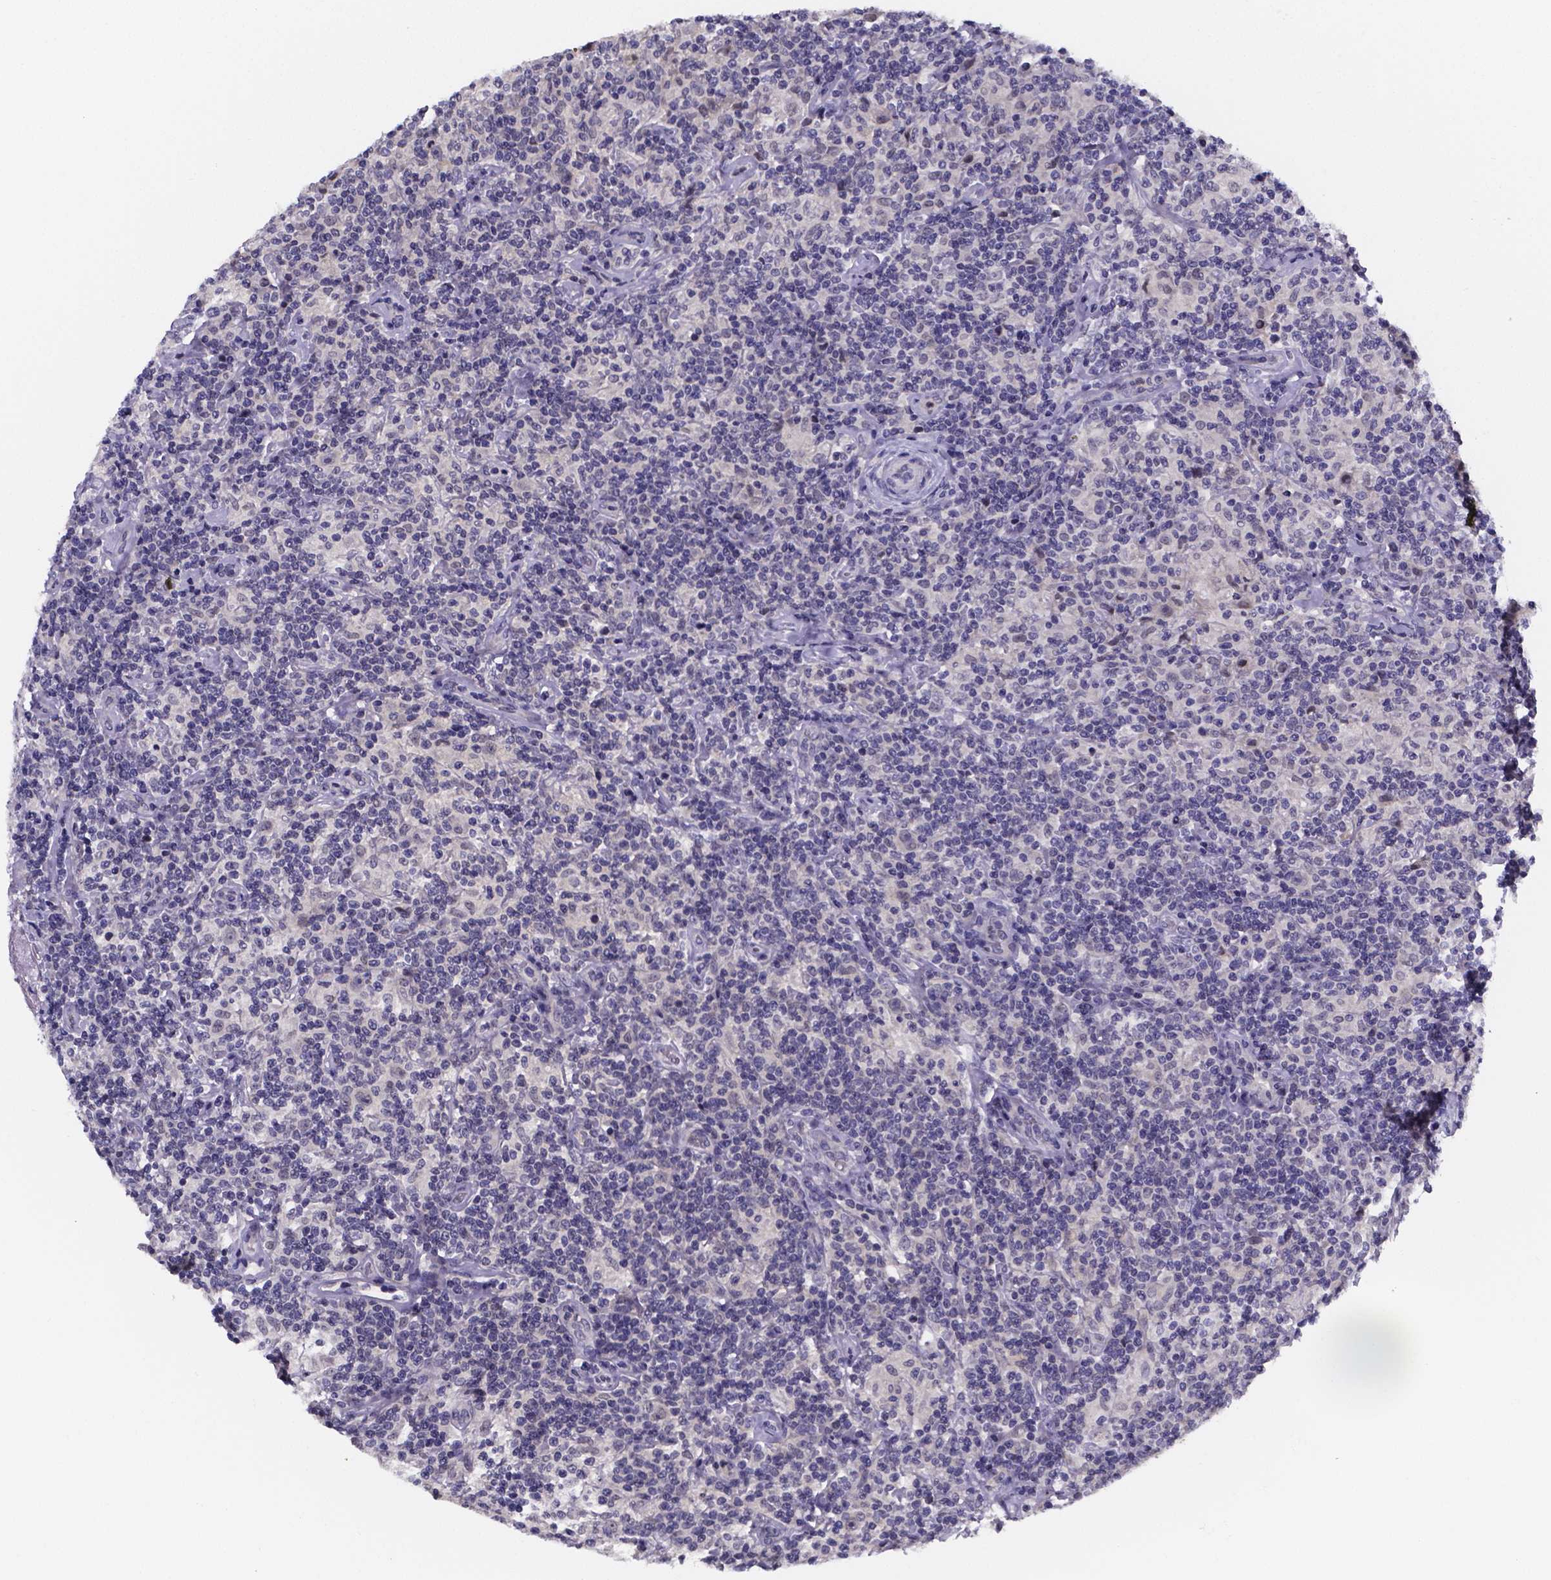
{"staining": {"intensity": "negative", "quantity": "none", "location": "none"}, "tissue": "lymphoma", "cell_type": "Tumor cells", "image_type": "cancer", "snomed": [{"axis": "morphology", "description": "Hodgkin's disease, NOS"}, {"axis": "topography", "description": "Lymph node"}], "caption": "An IHC micrograph of Hodgkin's disease is shown. There is no staining in tumor cells of Hodgkin's disease. The staining was performed using DAB to visualize the protein expression in brown, while the nuclei were stained in blue with hematoxylin (Magnification: 20x).", "gene": "IZUMO1", "patient": {"sex": "male", "age": 70}}